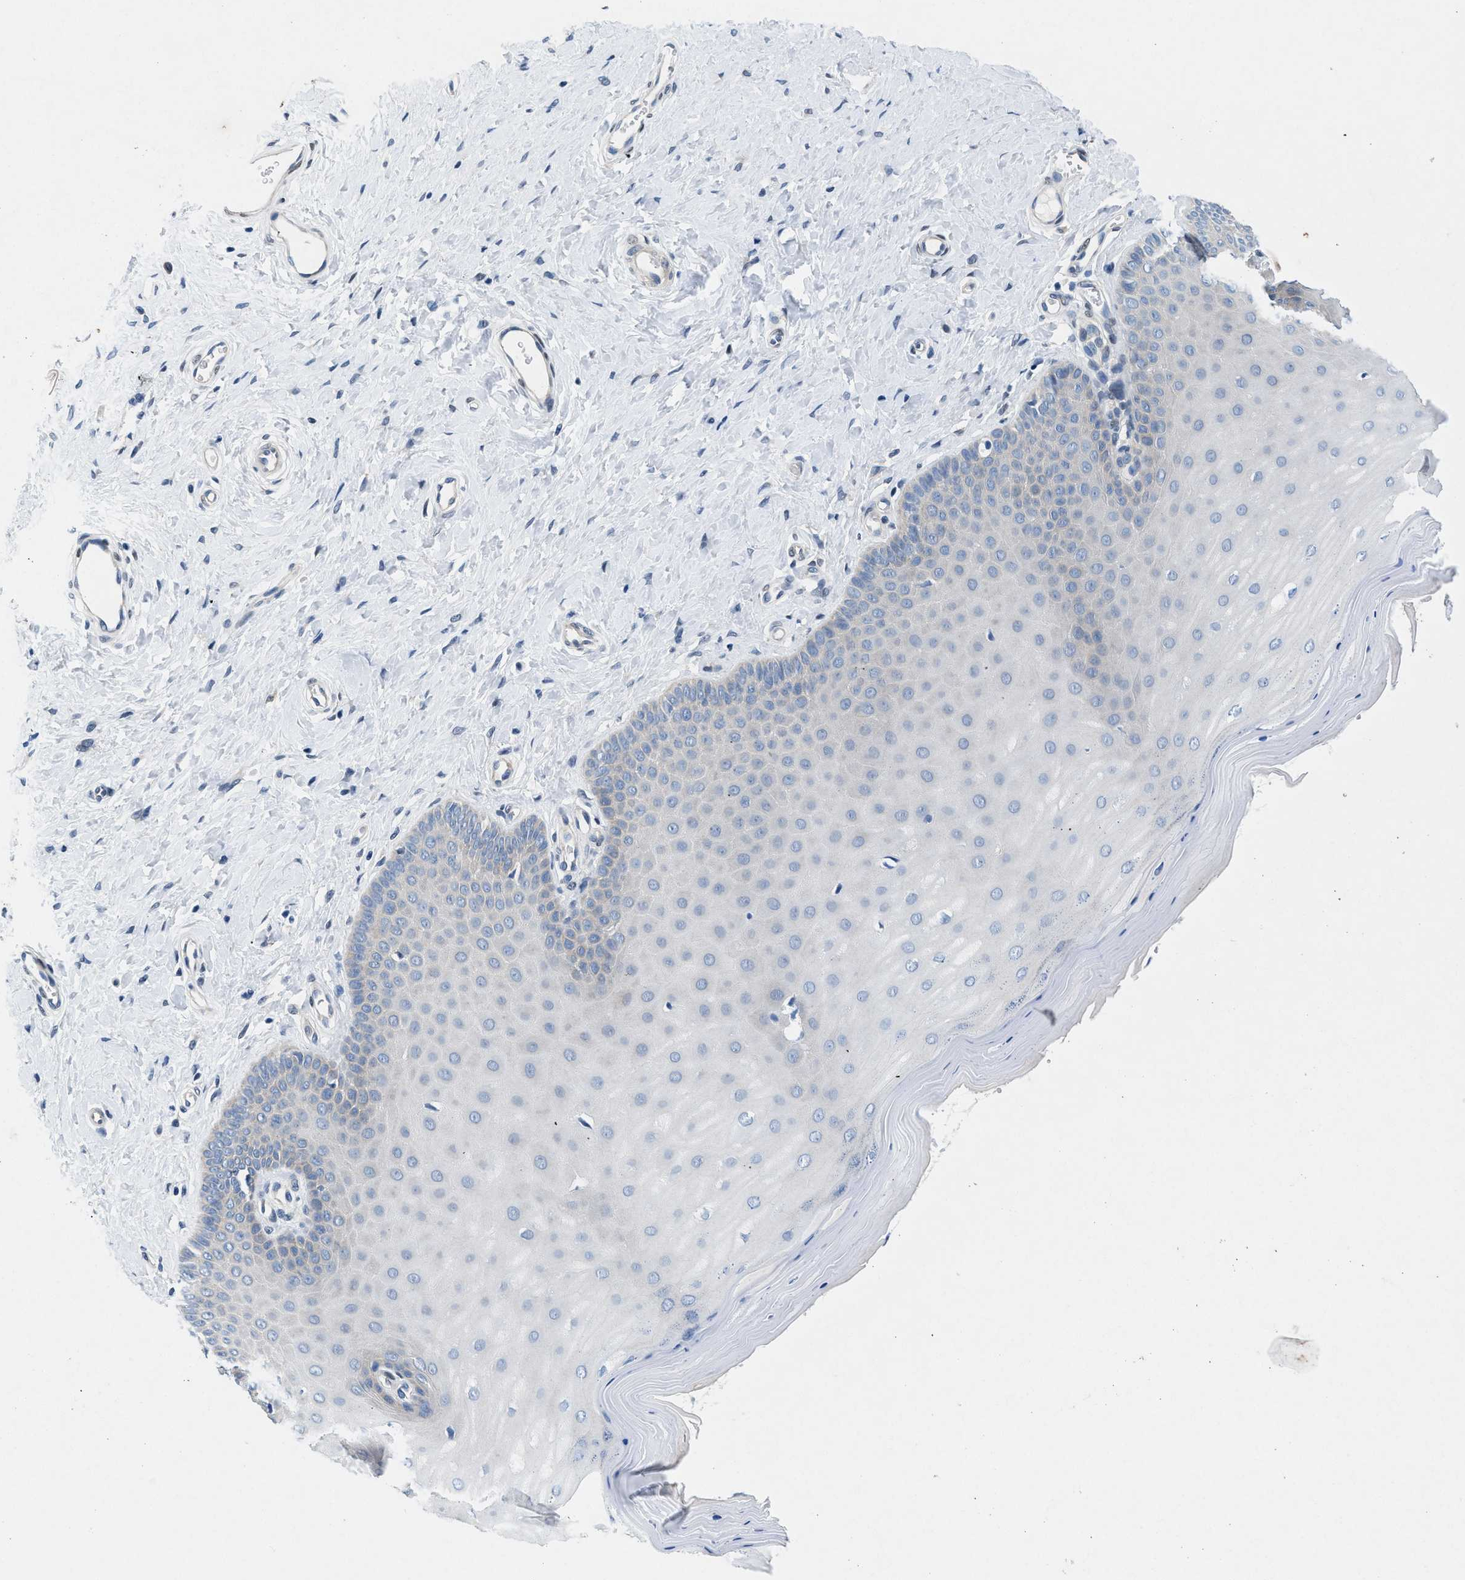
{"staining": {"intensity": "negative", "quantity": "none", "location": "none"}, "tissue": "cervix", "cell_type": "Squamous epithelial cells", "image_type": "normal", "snomed": [{"axis": "morphology", "description": "Normal tissue, NOS"}, {"axis": "topography", "description": "Cervix"}], "caption": "Immunohistochemistry (IHC) of unremarkable cervix demonstrates no positivity in squamous epithelial cells.", "gene": "COPS2", "patient": {"sex": "female", "age": 55}}